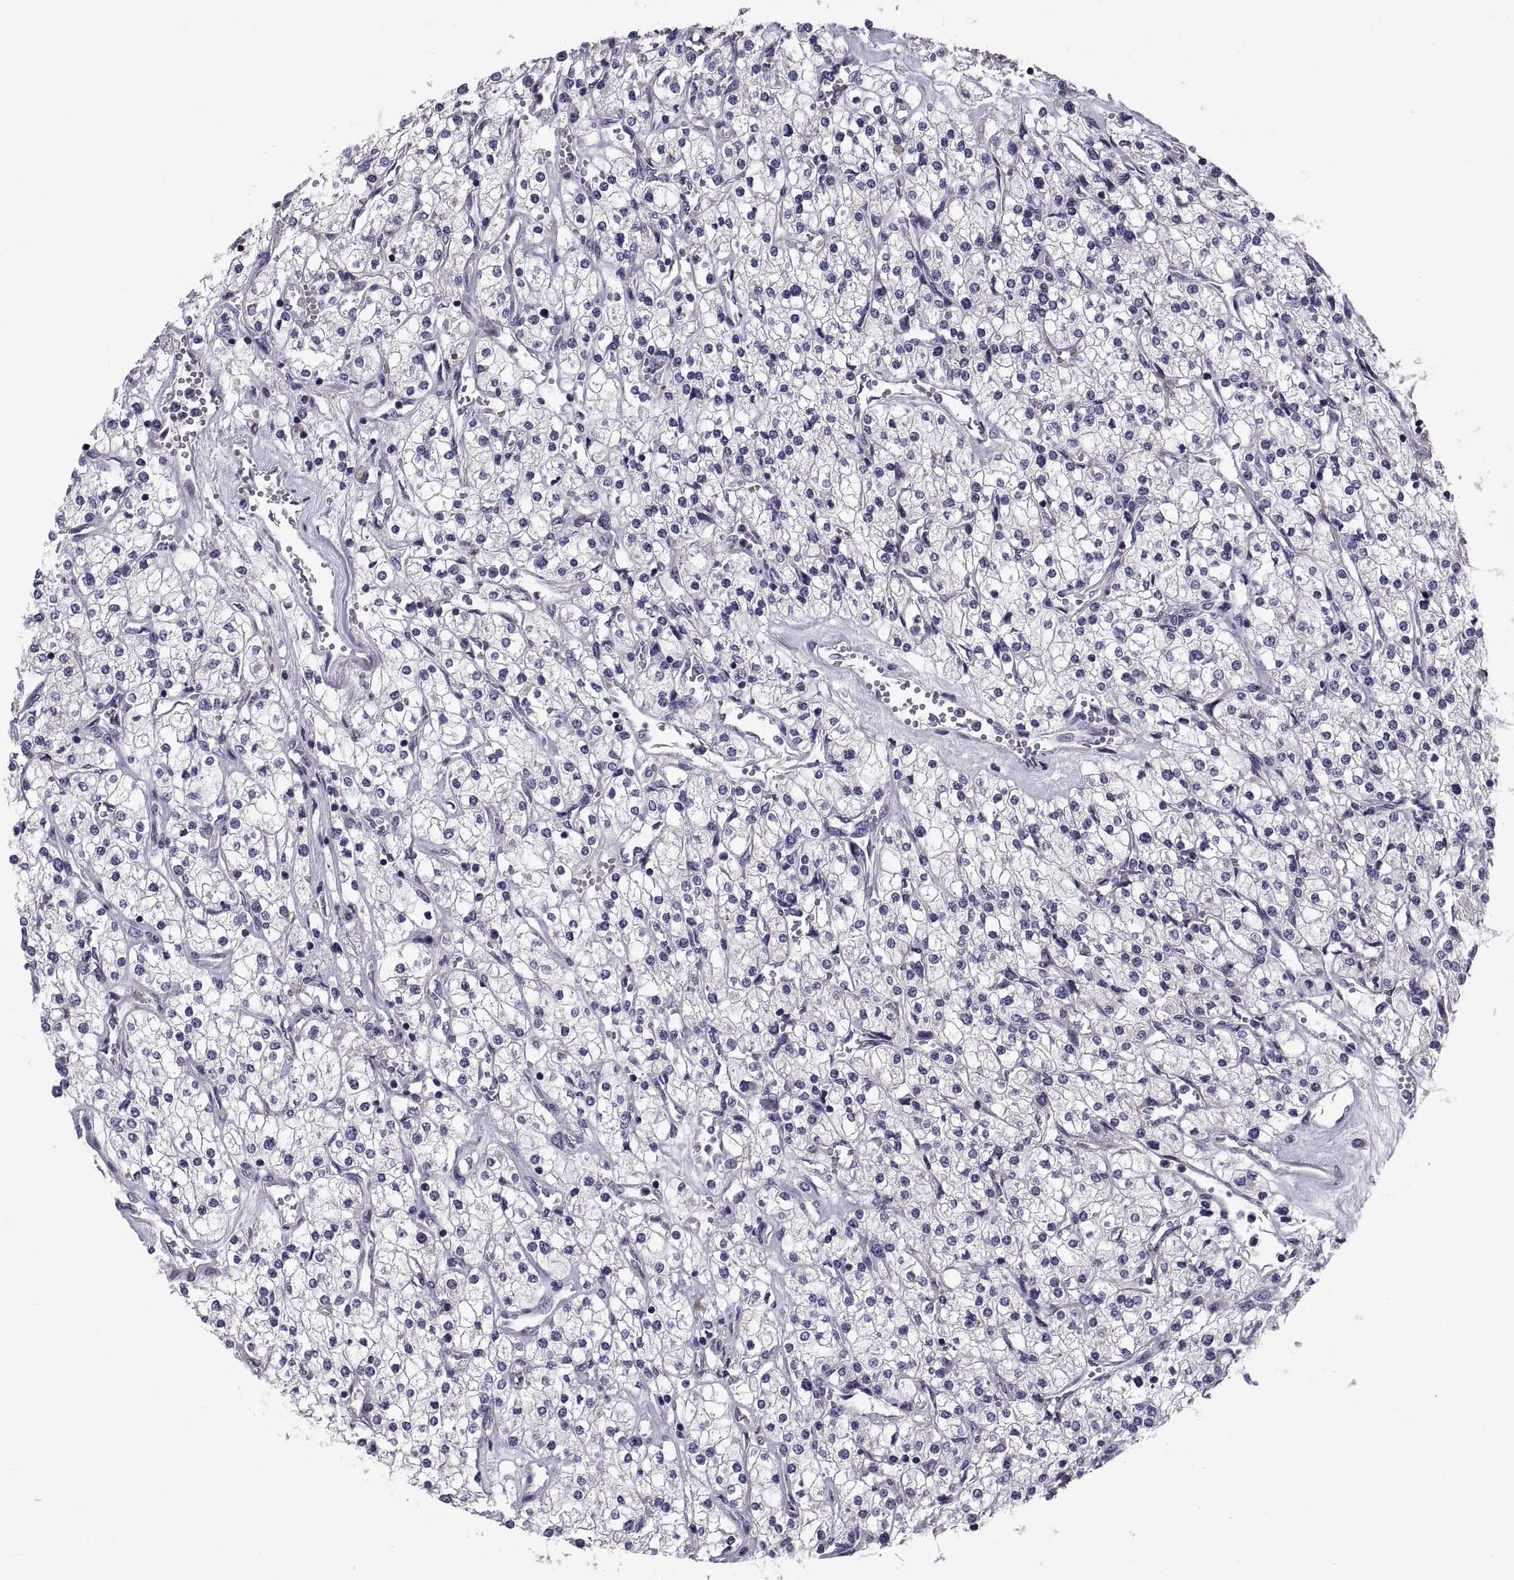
{"staining": {"intensity": "negative", "quantity": "none", "location": "none"}, "tissue": "renal cancer", "cell_type": "Tumor cells", "image_type": "cancer", "snomed": [{"axis": "morphology", "description": "Adenocarcinoma, NOS"}, {"axis": "topography", "description": "Kidney"}], "caption": "This is a histopathology image of immunohistochemistry (IHC) staining of renal adenocarcinoma, which shows no positivity in tumor cells.", "gene": "ANO1", "patient": {"sex": "male", "age": 80}}